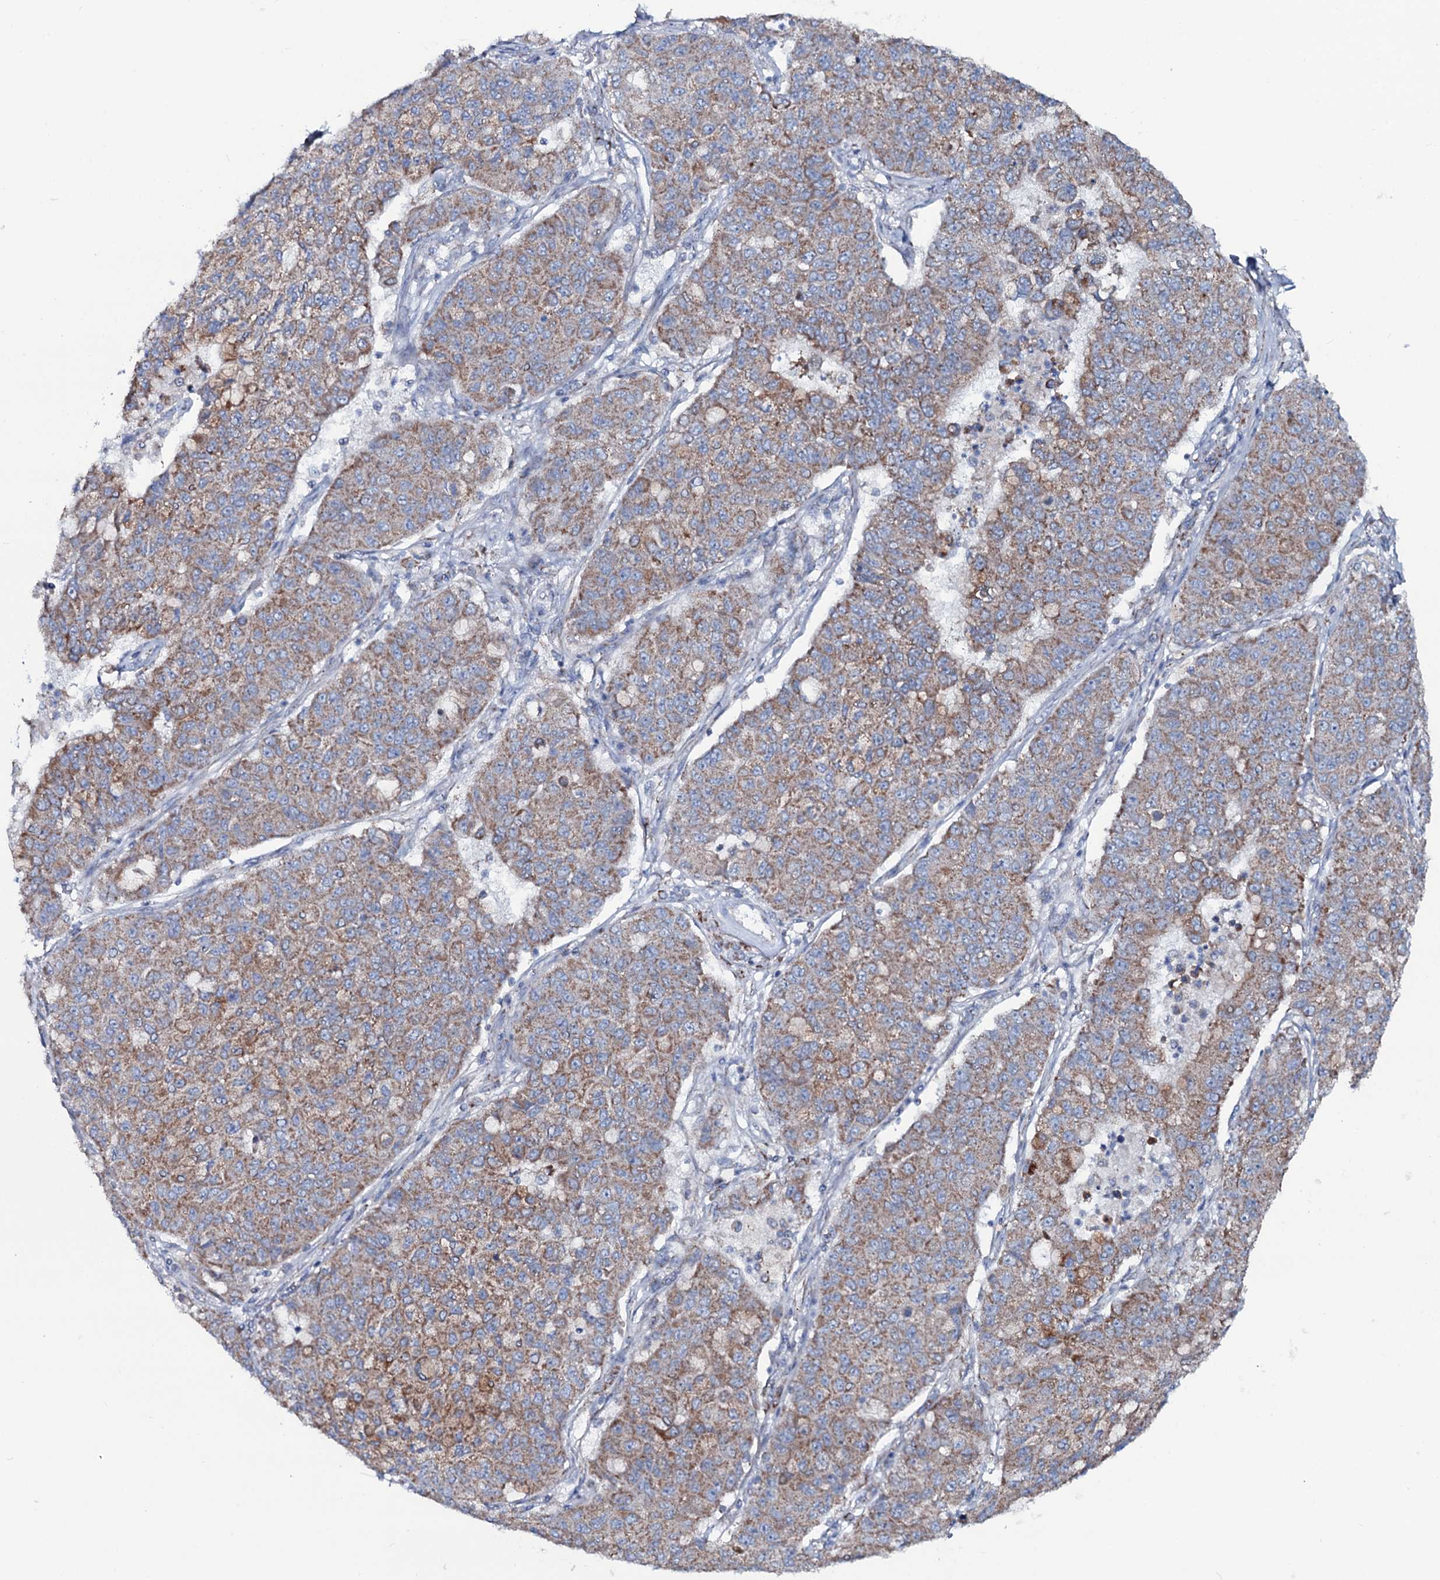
{"staining": {"intensity": "moderate", "quantity": ">75%", "location": "cytoplasmic/membranous"}, "tissue": "lung cancer", "cell_type": "Tumor cells", "image_type": "cancer", "snomed": [{"axis": "morphology", "description": "Squamous cell carcinoma, NOS"}, {"axis": "topography", "description": "Lung"}], "caption": "High-power microscopy captured an IHC histopathology image of lung cancer, revealing moderate cytoplasmic/membranous positivity in approximately >75% of tumor cells.", "gene": "MRPS35", "patient": {"sex": "male", "age": 74}}